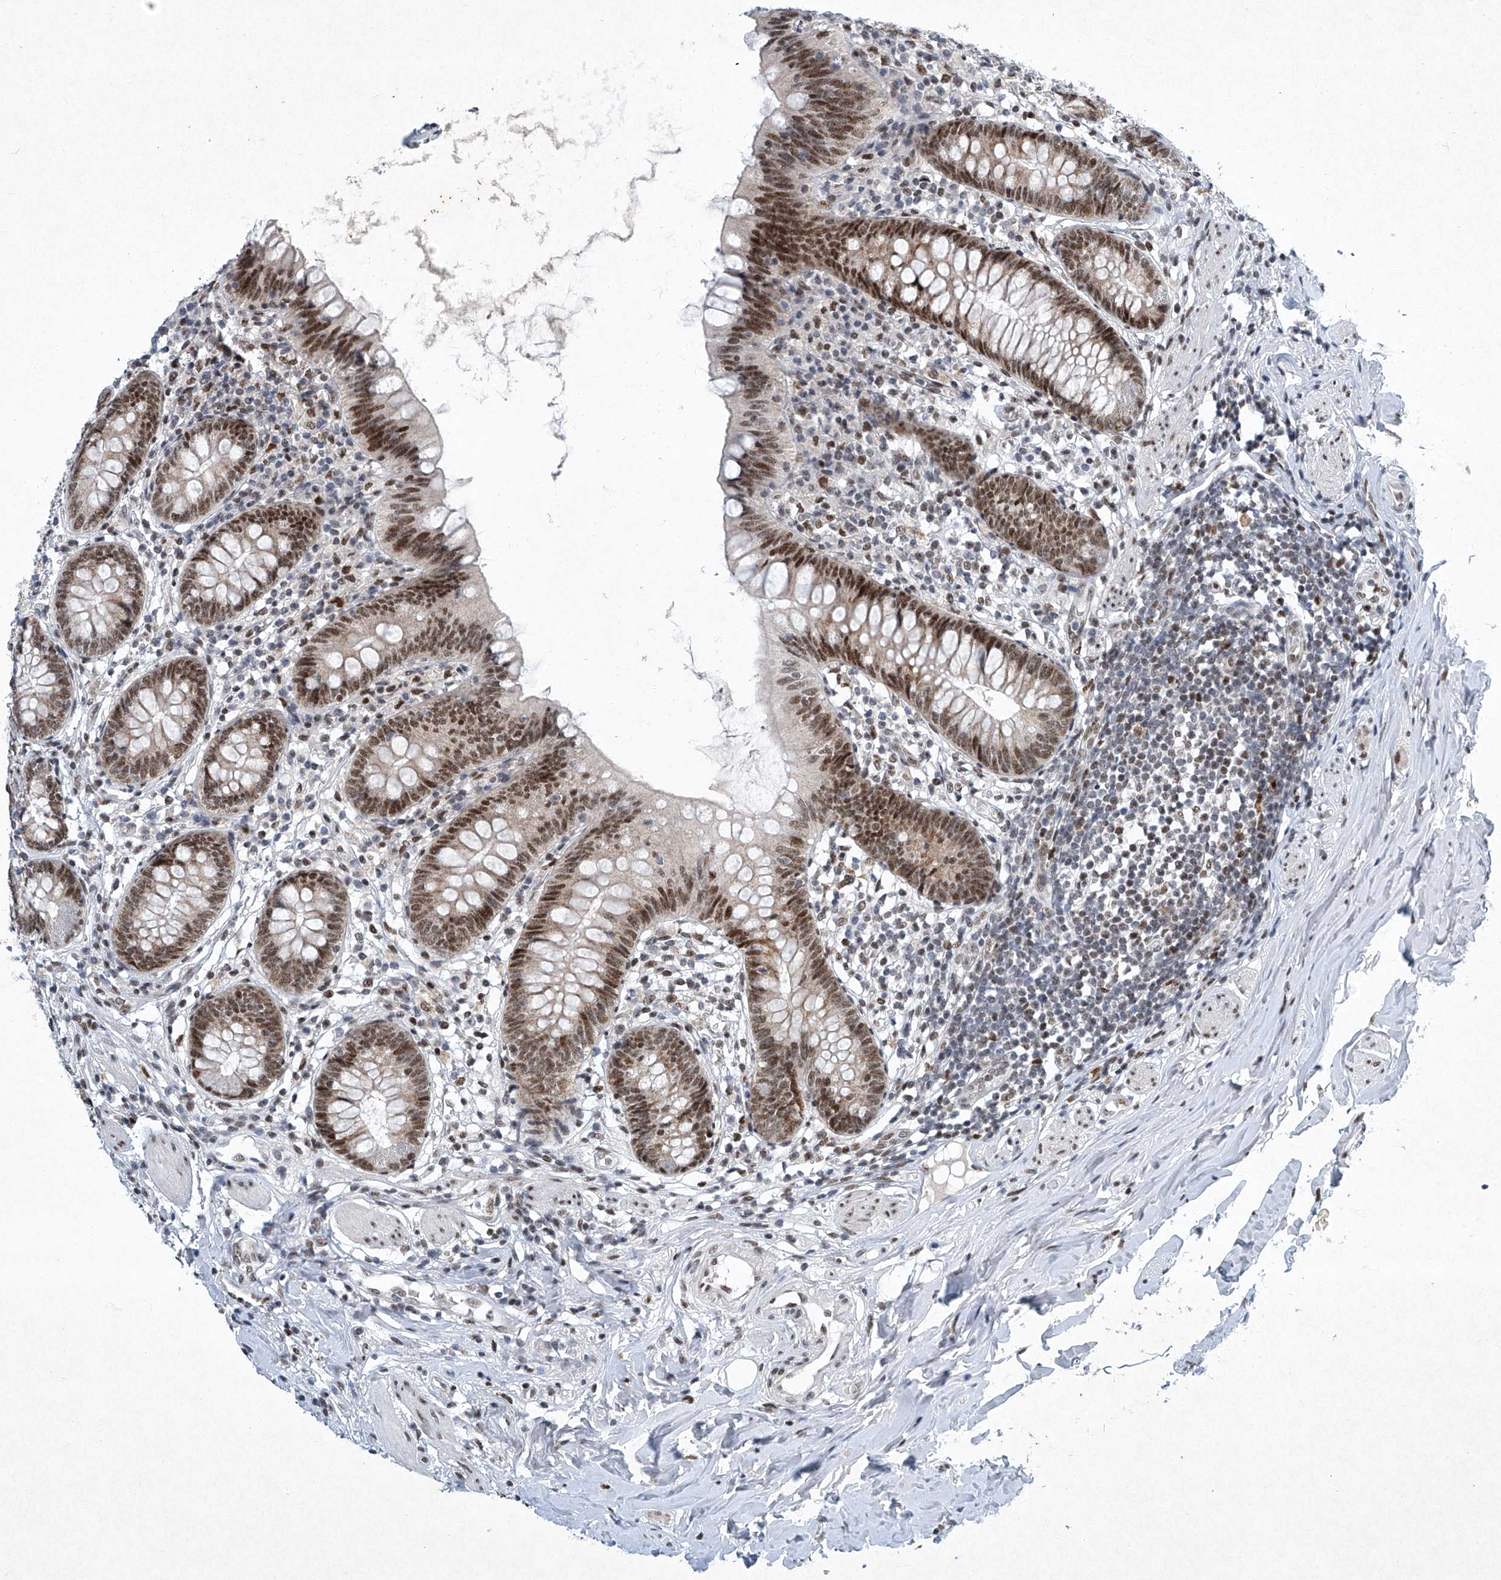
{"staining": {"intensity": "moderate", "quantity": ">75%", "location": "nuclear"}, "tissue": "appendix", "cell_type": "Glandular cells", "image_type": "normal", "snomed": [{"axis": "morphology", "description": "Normal tissue, NOS"}, {"axis": "topography", "description": "Appendix"}], "caption": "Brown immunohistochemical staining in normal human appendix exhibits moderate nuclear staining in about >75% of glandular cells. Using DAB (3,3'-diaminobenzidine) (brown) and hematoxylin (blue) stains, captured at high magnification using brightfield microscopy.", "gene": "TFDP1", "patient": {"sex": "female", "age": 62}}